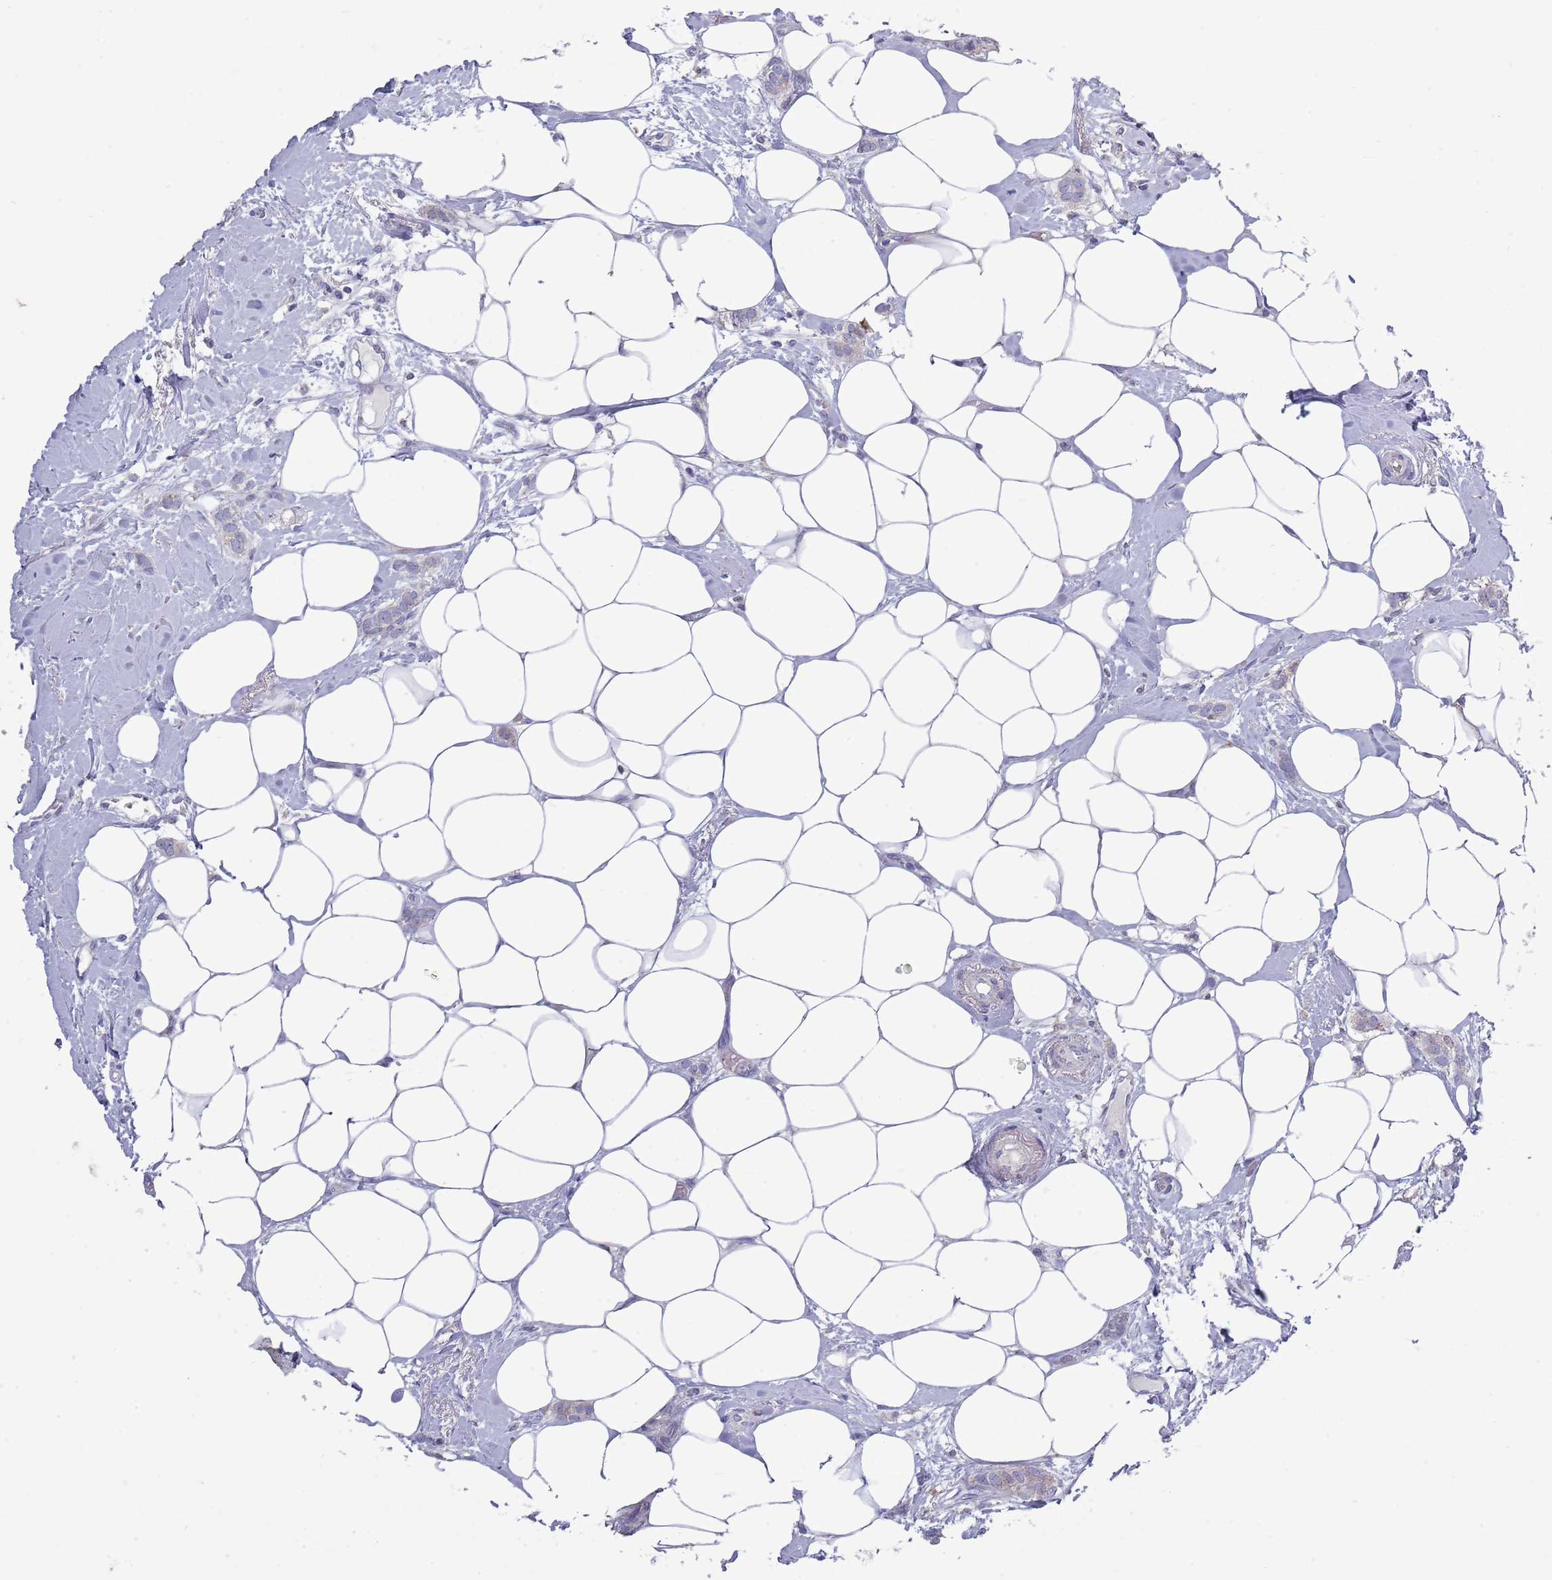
{"staining": {"intensity": "moderate", "quantity": "25%-75%", "location": "cytoplasmic/membranous"}, "tissue": "breast cancer", "cell_type": "Tumor cells", "image_type": "cancer", "snomed": [{"axis": "morphology", "description": "Duct carcinoma"}, {"axis": "topography", "description": "Breast"}], "caption": "Invasive ductal carcinoma (breast) tissue demonstrates moderate cytoplasmic/membranous positivity in about 25%-75% of tumor cells, visualized by immunohistochemistry.", "gene": "ACSBG1", "patient": {"sex": "female", "age": 72}}